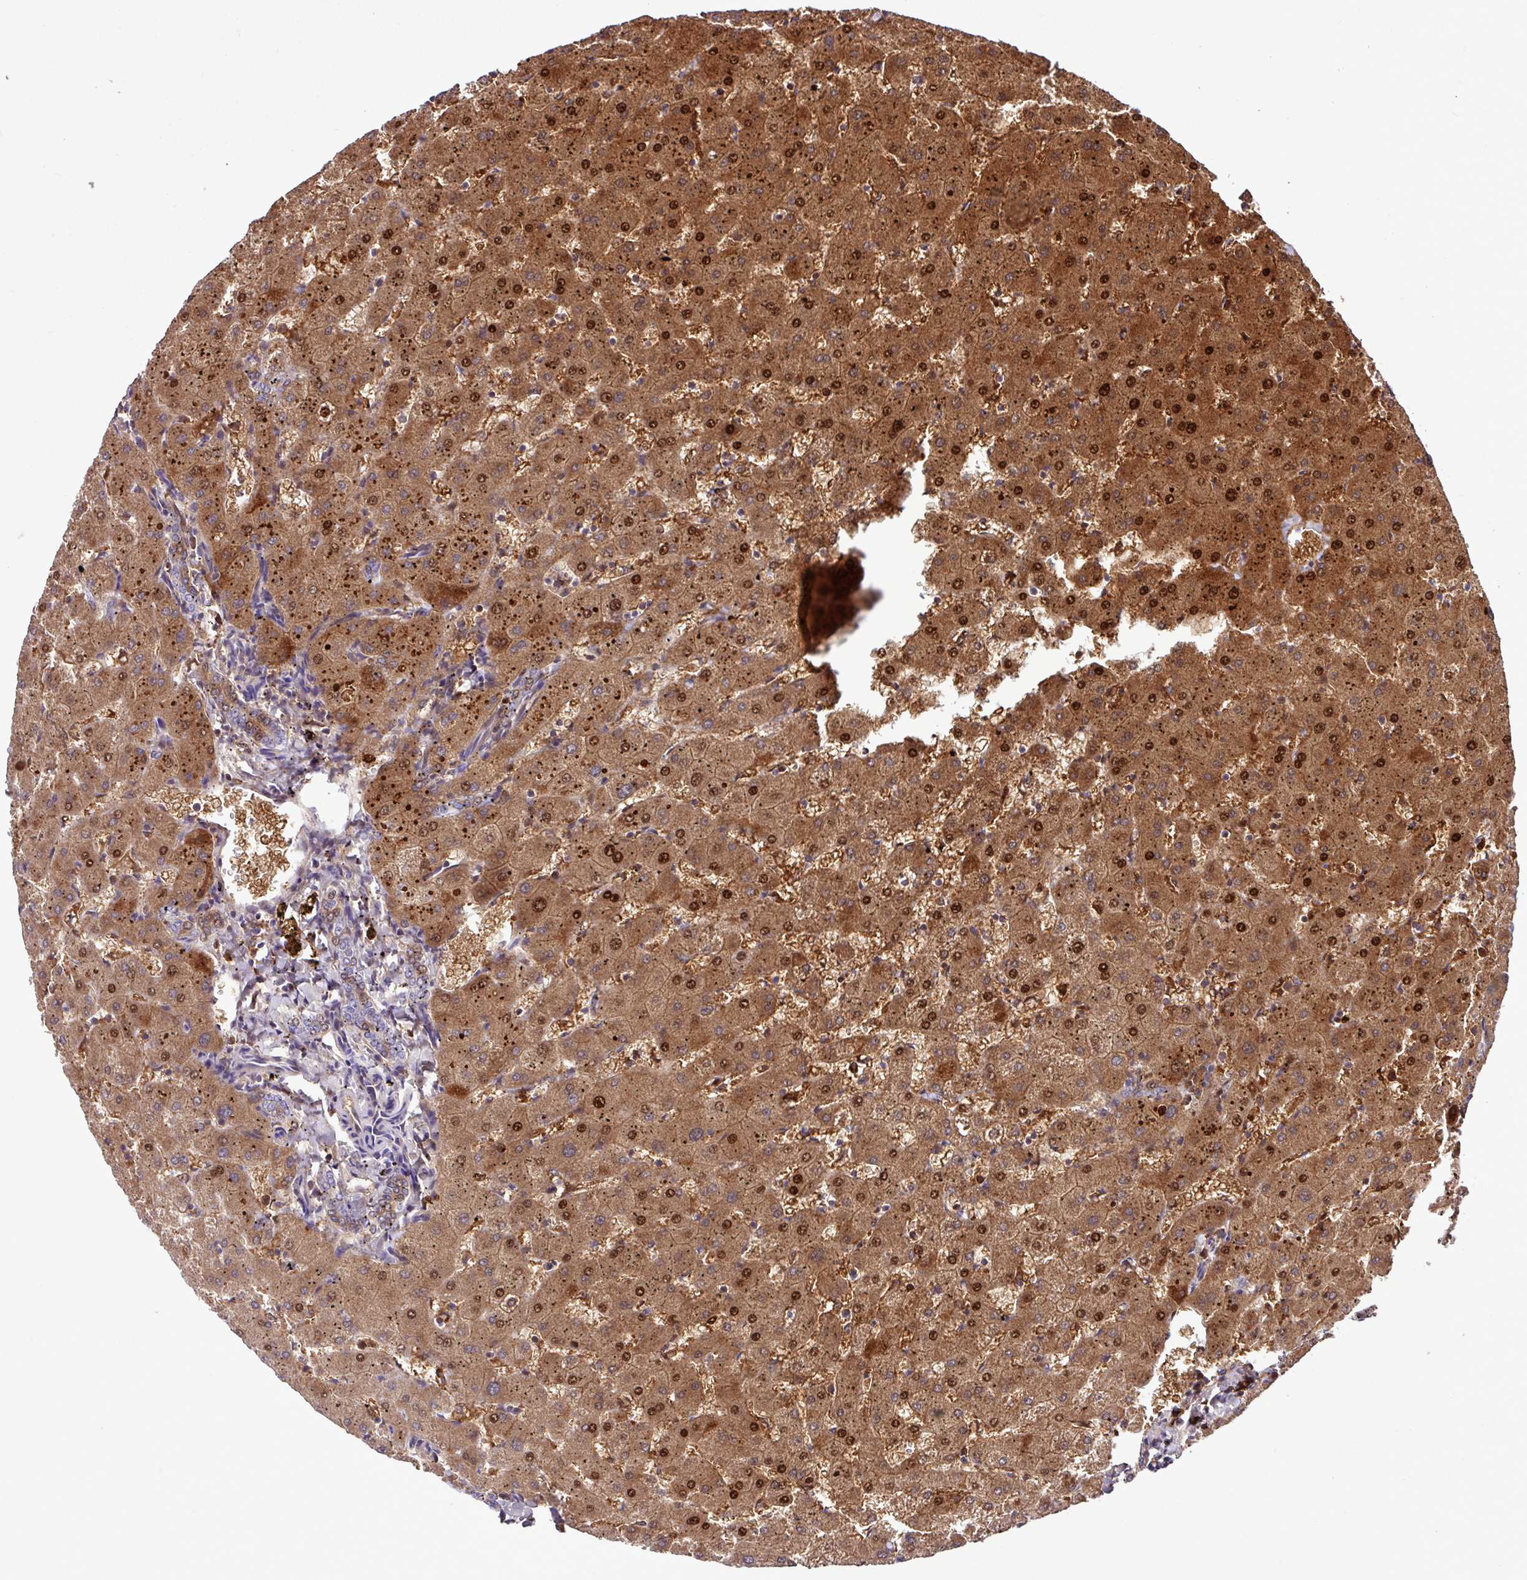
{"staining": {"intensity": "negative", "quantity": "none", "location": "none"}, "tissue": "liver", "cell_type": "Cholangiocytes", "image_type": "normal", "snomed": [{"axis": "morphology", "description": "Normal tissue, NOS"}, {"axis": "topography", "description": "Liver"}], "caption": "Immunohistochemistry (IHC) of unremarkable human liver demonstrates no staining in cholangiocytes.", "gene": "ZNF266", "patient": {"sex": "female", "age": 63}}